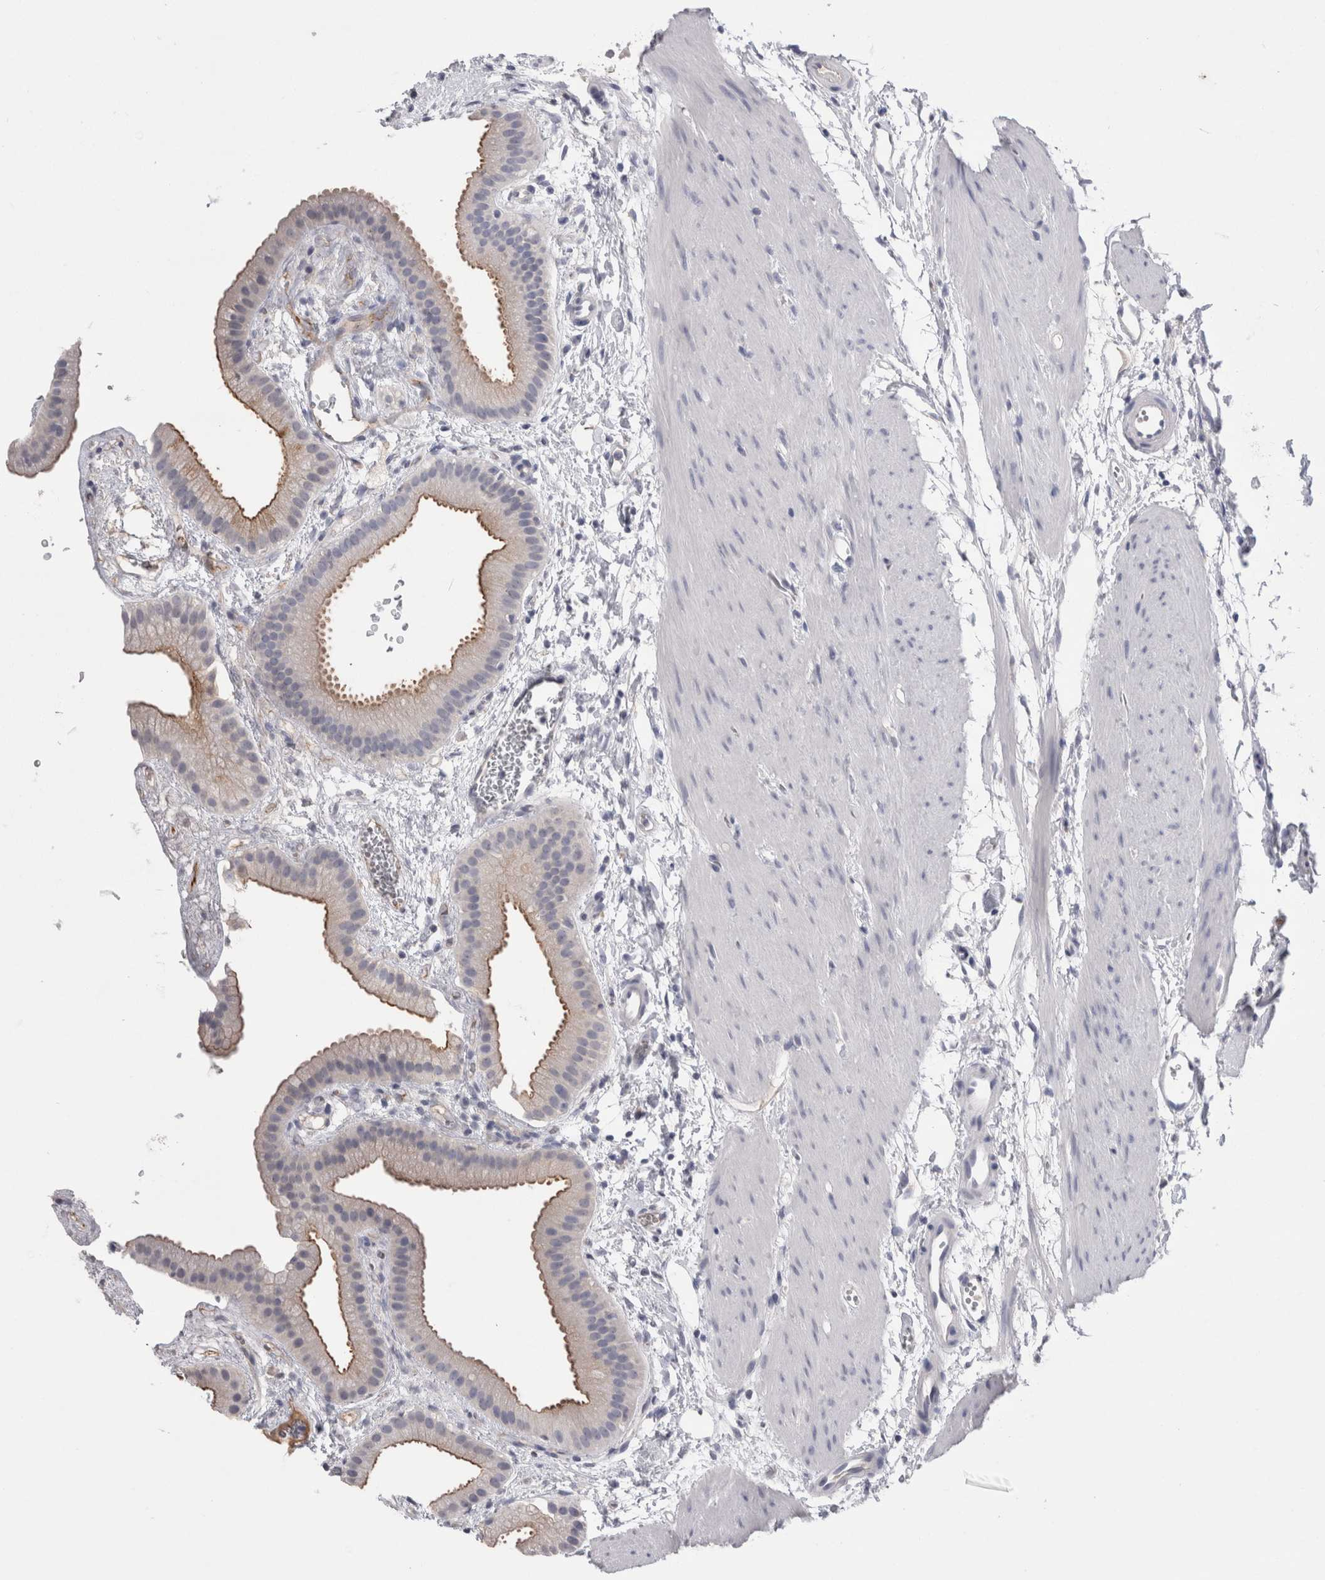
{"staining": {"intensity": "weak", "quantity": ">75%", "location": "cytoplasmic/membranous"}, "tissue": "gallbladder", "cell_type": "Glandular cells", "image_type": "normal", "snomed": [{"axis": "morphology", "description": "Normal tissue, NOS"}, {"axis": "topography", "description": "Gallbladder"}], "caption": "Immunohistochemical staining of benign human gallbladder exhibits >75% levels of weak cytoplasmic/membranous protein staining in about >75% of glandular cells.", "gene": "REG1A", "patient": {"sex": "female", "age": 64}}